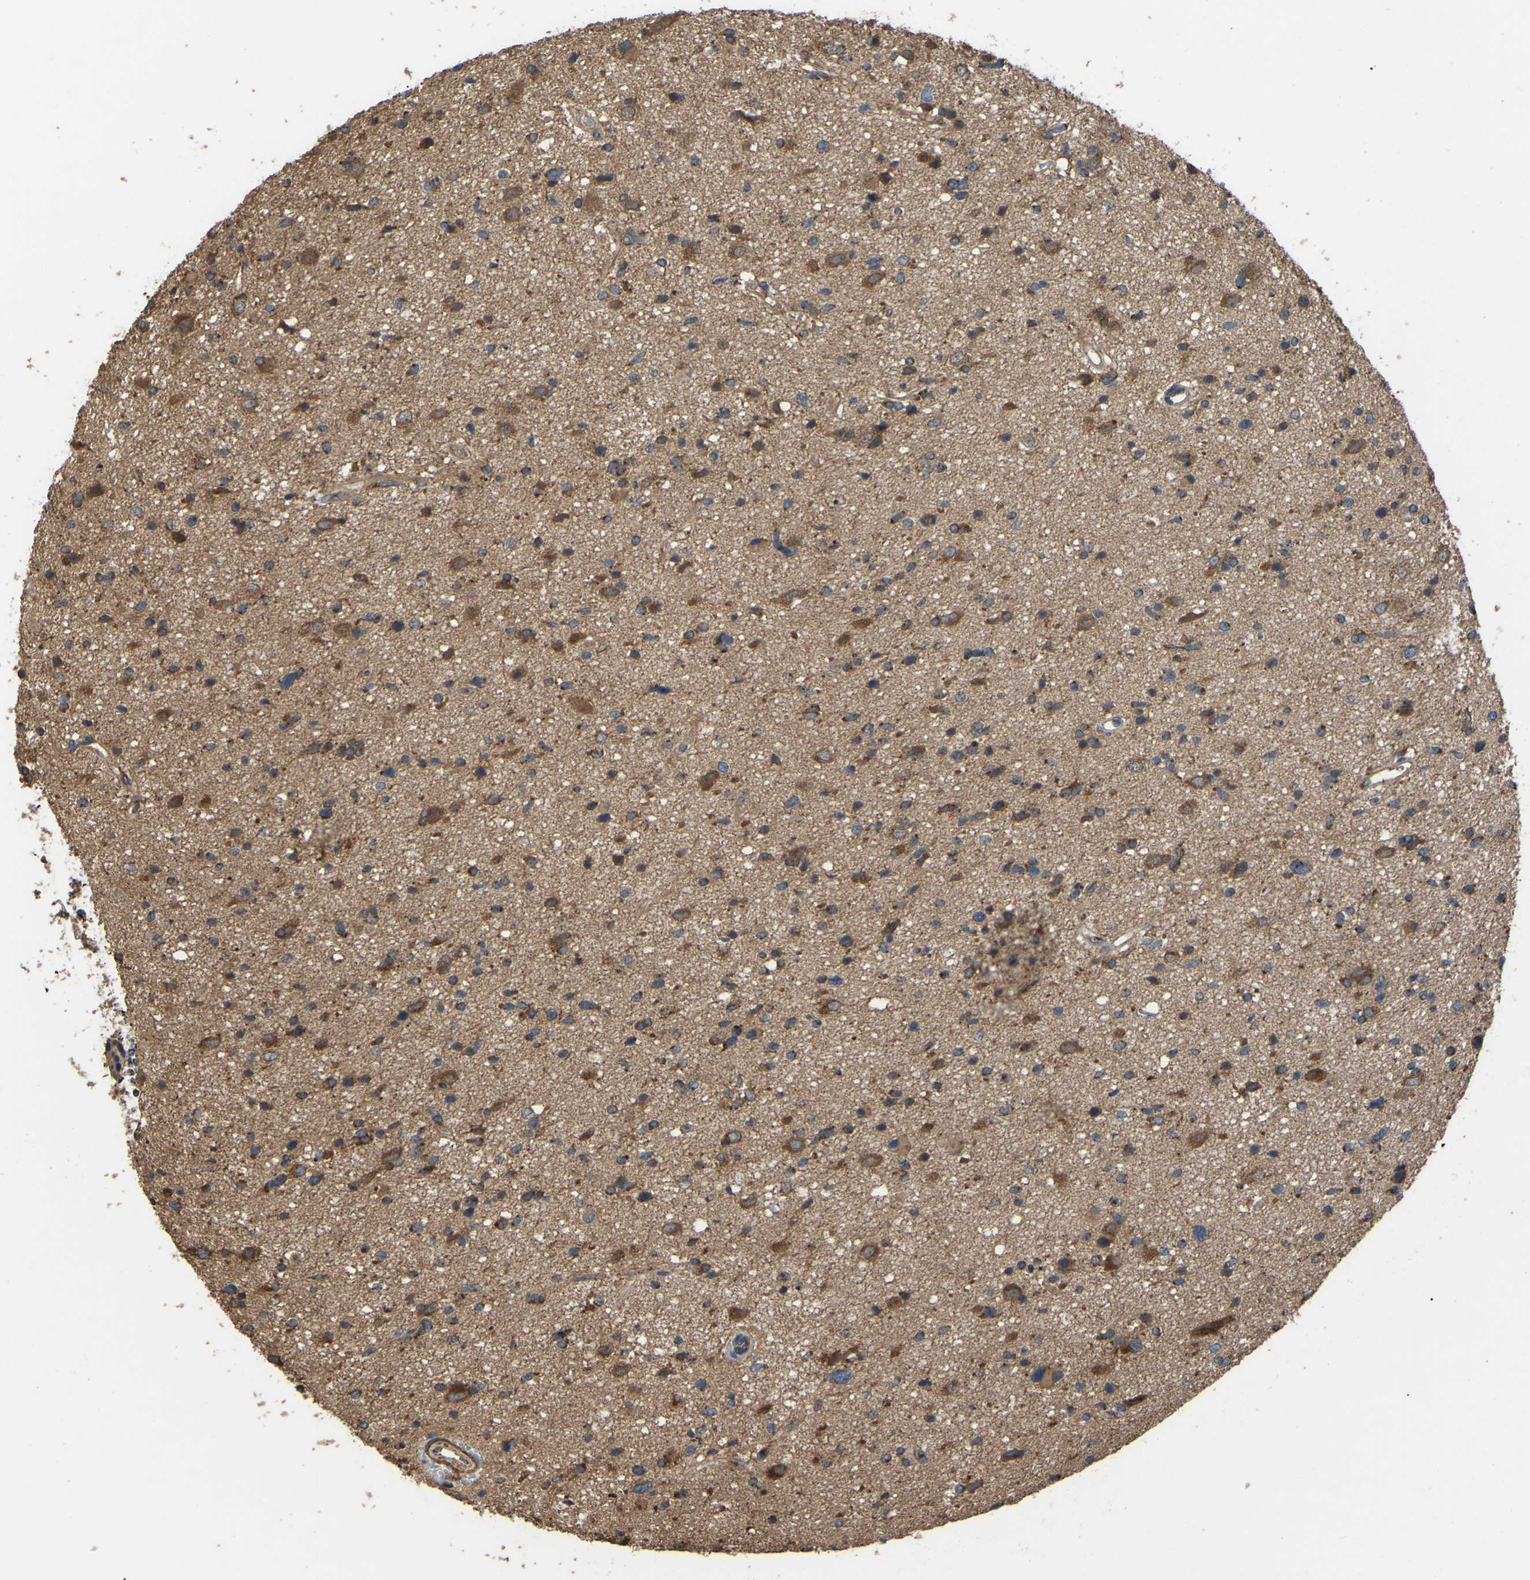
{"staining": {"intensity": "moderate", "quantity": ">75%", "location": "cytoplasmic/membranous"}, "tissue": "glioma", "cell_type": "Tumor cells", "image_type": "cancer", "snomed": [{"axis": "morphology", "description": "Glioma, malignant, High grade"}, {"axis": "topography", "description": "Brain"}], "caption": "Glioma stained for a protein (brown) shows moderate cytoplasmic/membranous positive expression in approximately >75% of tumor cells.", "gene": "GCC1", "patient": {"sex": "male", "age": 33}}